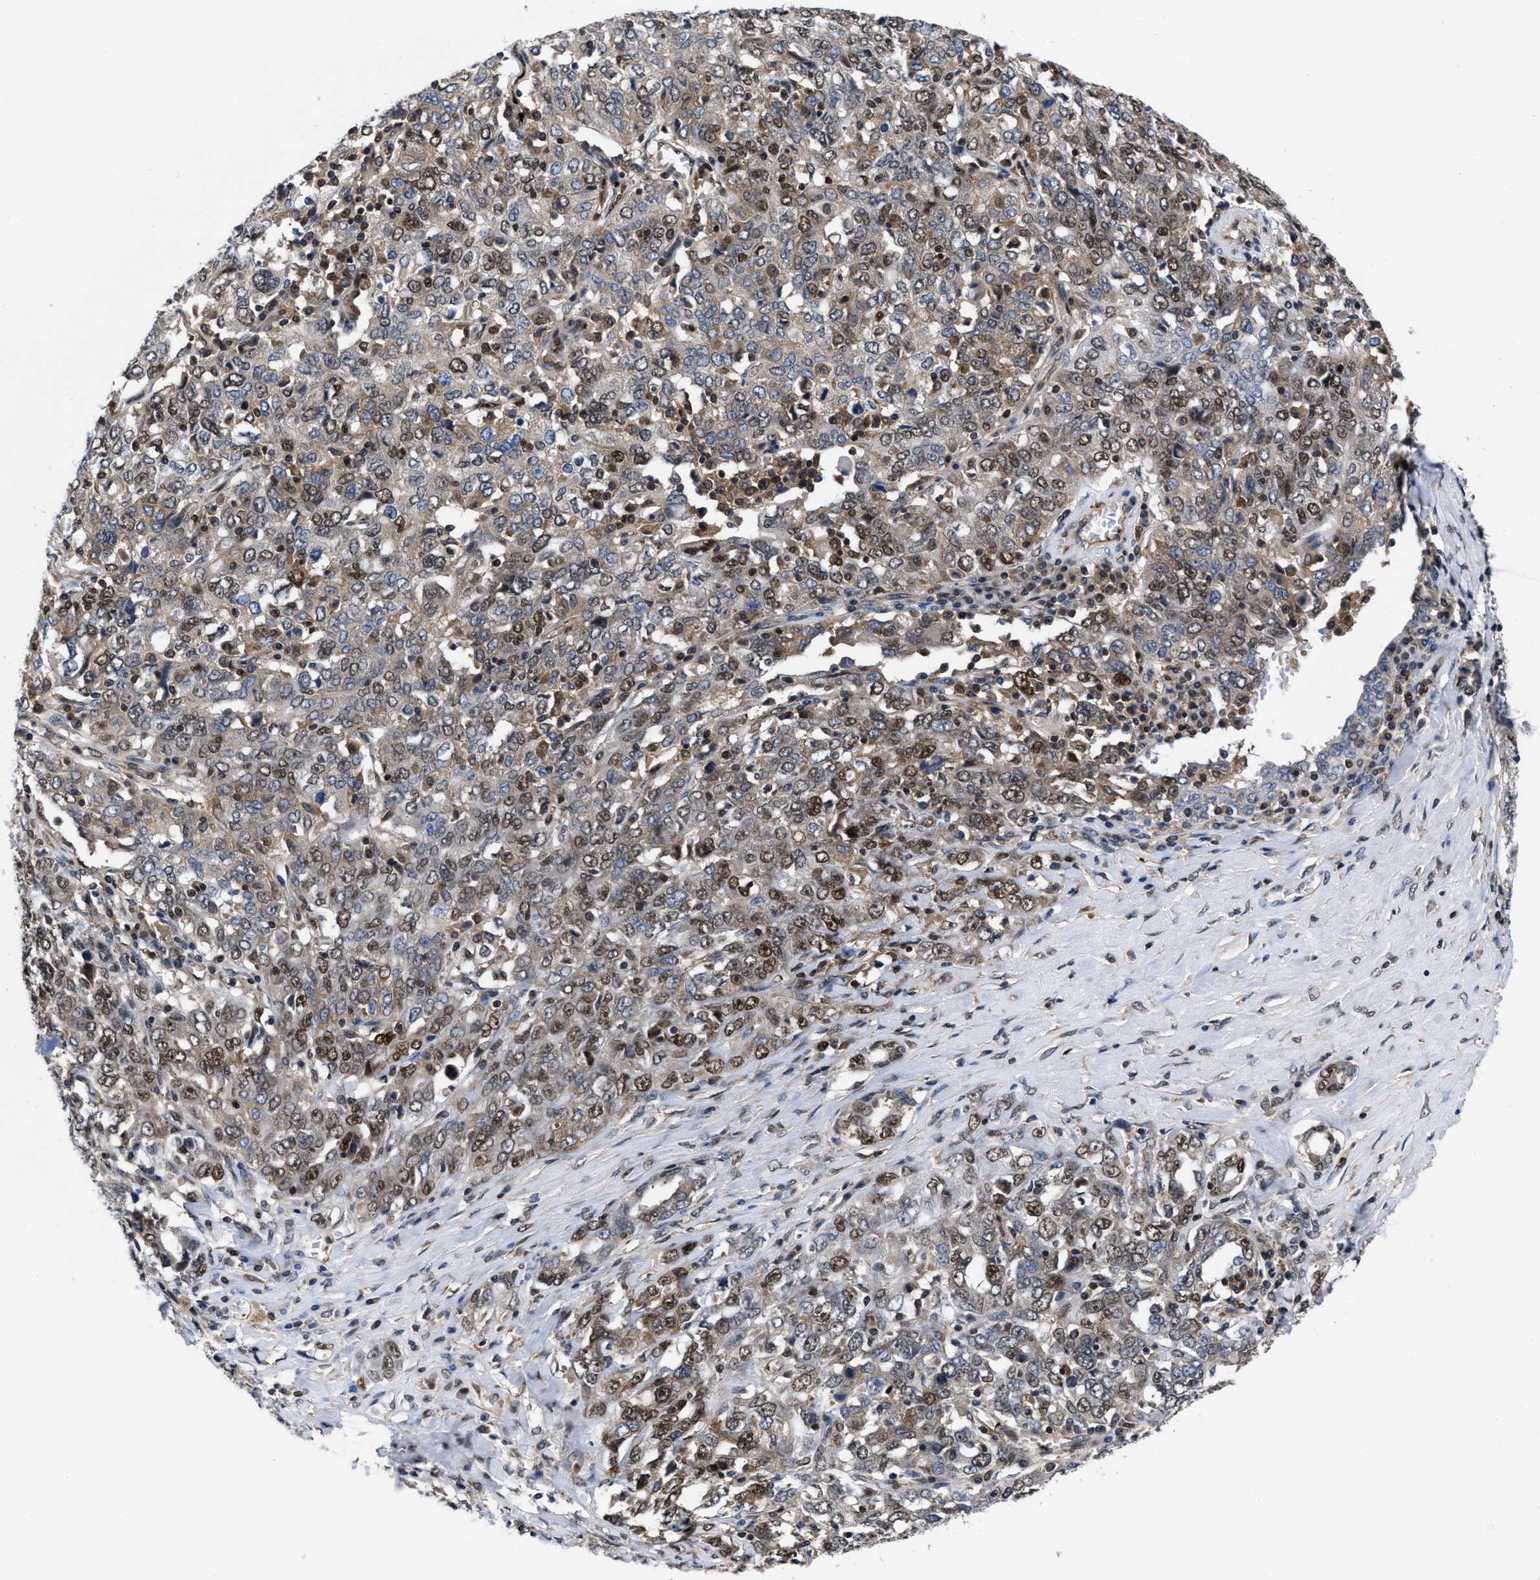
{"staining": {"intensity": "moderate", "quantity": "25%-75%", "location": "cytoplasmic/membranous,nuclear"}, "tissue": "ovarian cancer", "cell_type": "Tumor cells", "image_type": "cancer", "snomed": [{"axis": "morphology", "description": "Carcinoma, endometroid"}, {"axis": "topography", "description": "Ovary"}], "caption": "Immunohistochemical staining of human endometroid carcinoma (ovarian) demonstrates medium levels of moderate cytoplasmic/membranous and nuclear staining in approximately 25%-75% of tumor cells.", "gene": "ACLY", "patient": {"sex": "female", "age": 62}}